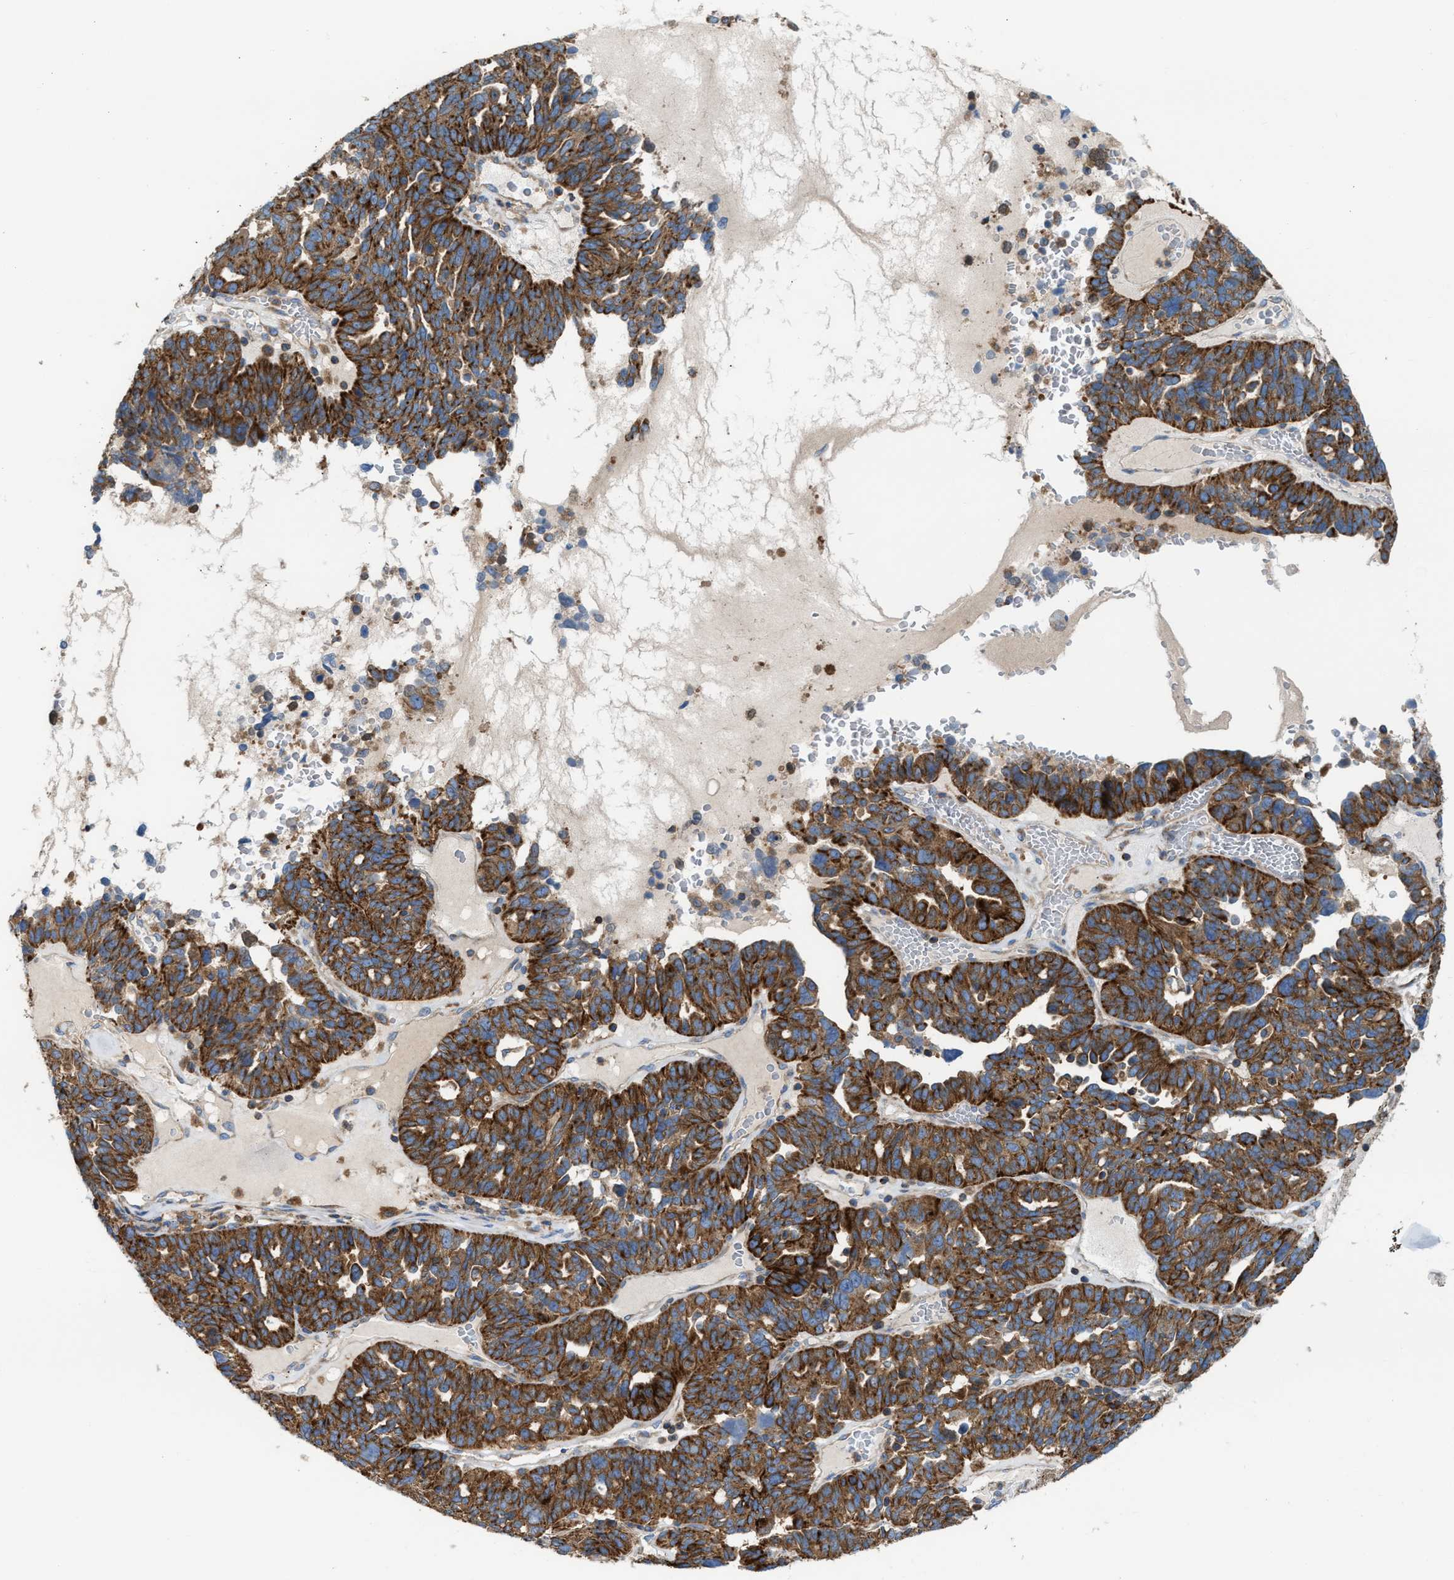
{"staining": {"intensity": "strong", "quantity": ">75%", "location": "cytoplasmic/membranous"}, "tissue": "ovarian cancer", "cell_type": "Tumor cells", "image_type": "cancer", "snomed": [{"axis": "morphology", "description": "Cystadenocarcinoma, serous, NOS"}, {"axis": "topography", "description": "Ovary"}], "caption": "Immunohistochemical staining of human ovarian serous cystadenocarcinoma shows strong cytoplasmic/membranous protein expression in approximately >75% of tumor cells. The staining was performed using DAB (3,3'-diaminobenzidine), with brown indicating positive protein expression. Nuclei are stained blue with hematoxylin.", "gene": "TBC1D15", "patient": {"sex": "female", "age": 59}}